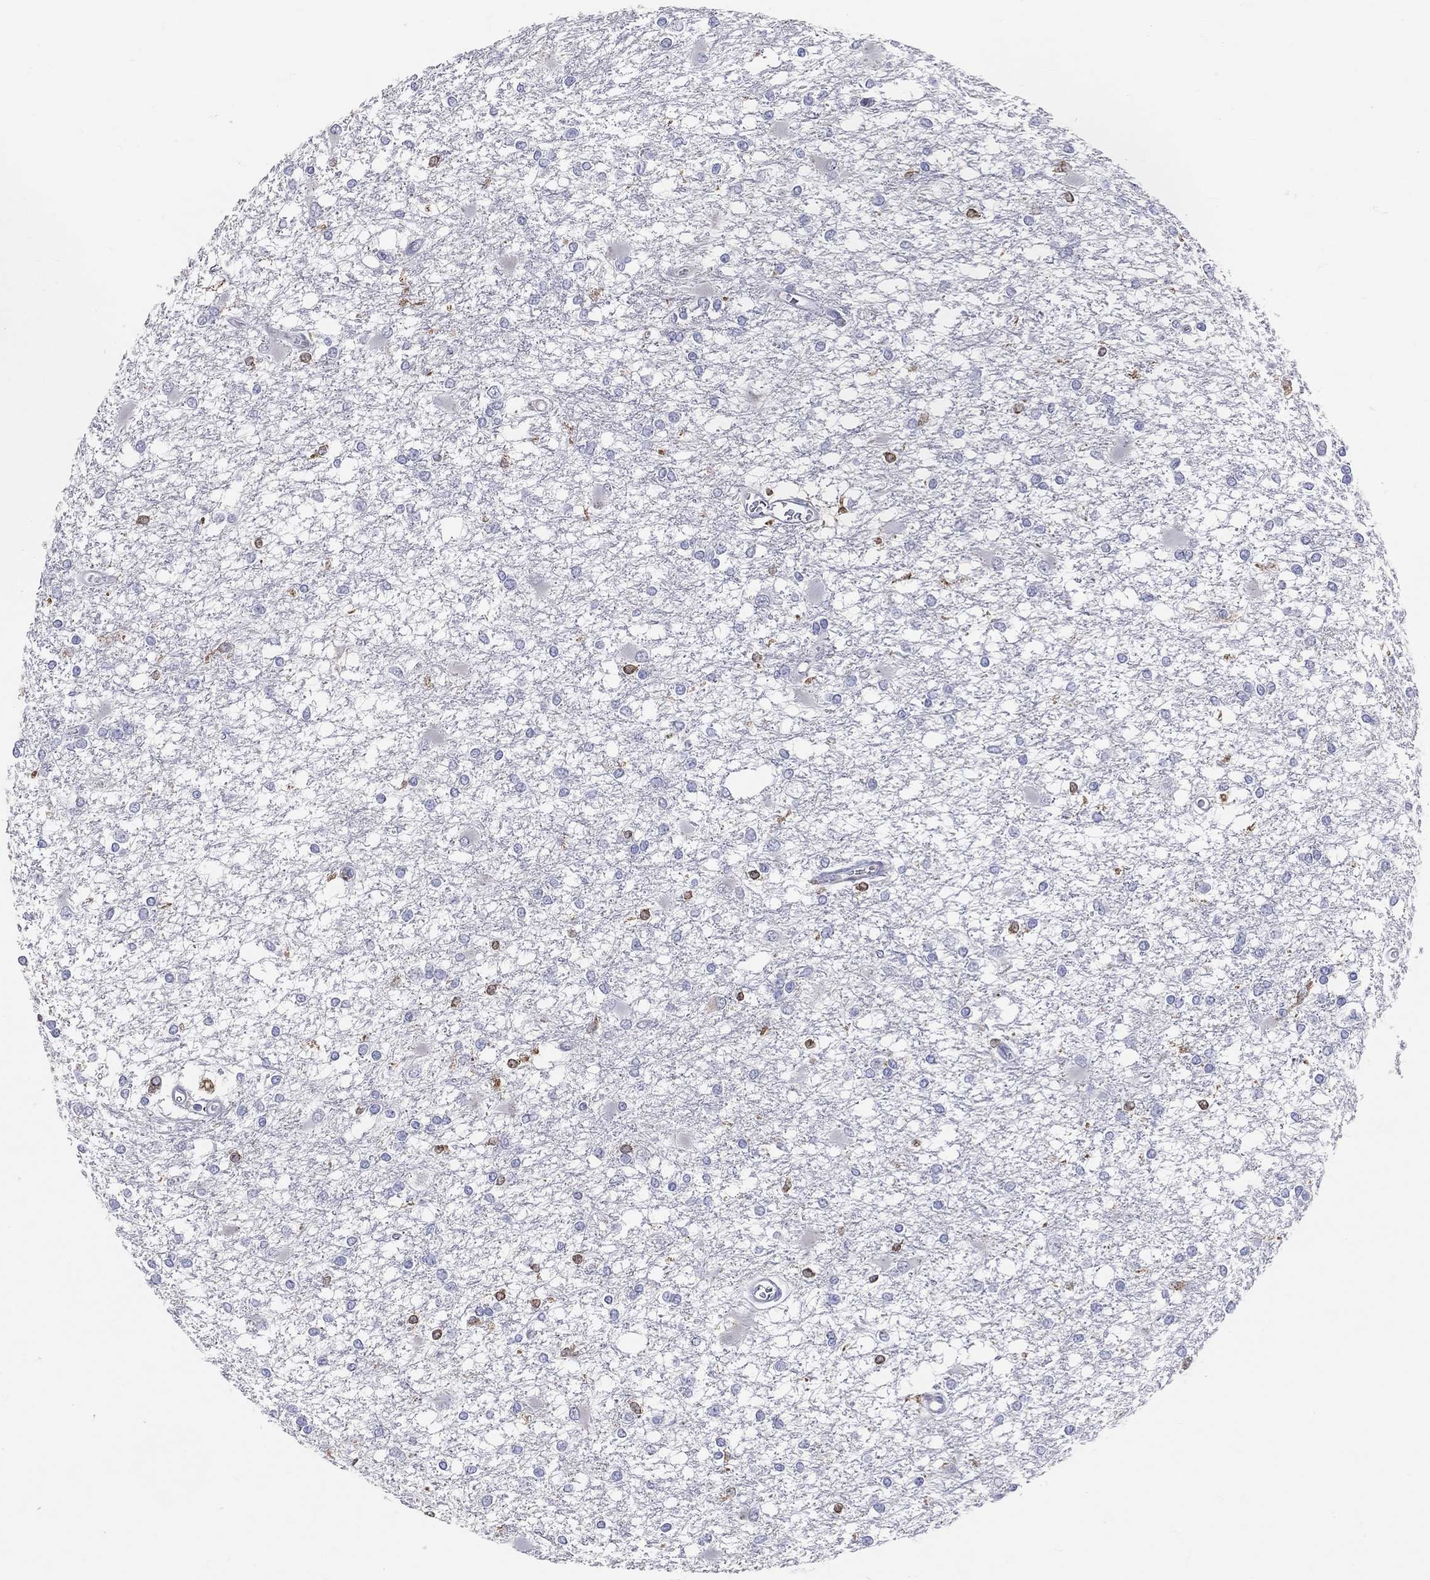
{"staining": {"intensity": "negative", "quantity": "none", "location": "none"}, "tissue": "glioma", "cell_type": "Tumor cells", "image_type": "cancer", "snomed": [{"axis": "morphology", "description": "Glioma, malignant, High grade"}, {"axis": "topography", "description": "Cerebral cortex"}], "caption": "Immunohistochemistry photomicrograph of neoplastic tissue: glioma stained with DAB (3,3'-diaminobenzidine) reveals no significant protein expression in tumor cells.", "gene": "CD74", "patient": {"sex": "male", "age": 79}}